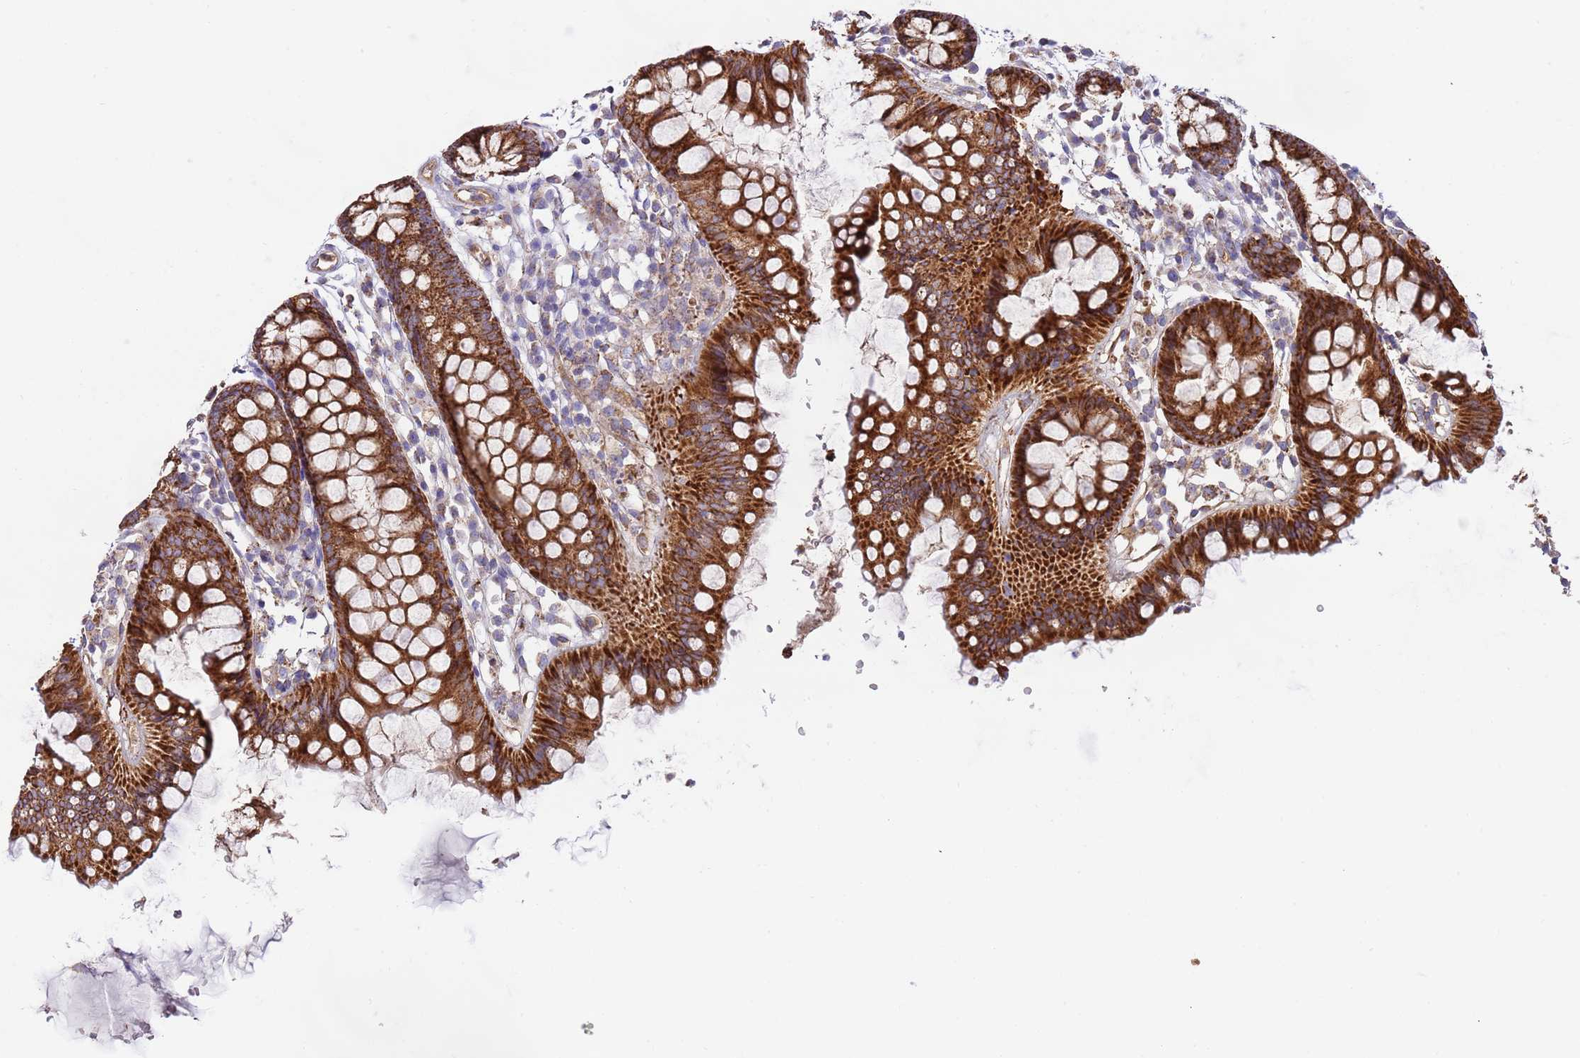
{"staining": {"intensity": "moderate", "quantity": ">75%", "location": "cytoplasmic/membranous"}, "tissue": "colon", "cell_type": "Endothelial cells", "image_type": "normal", "snomed": [{"axis": "morphology", "description": "Normal tissue, NOS"}, {"axis": "topography", "description": "Colon"}], "caption": "Immunohistochemistry of benign colon demonstrates medium levels of moderate cytoplasmic/membranous expression in approximately >75% of endothelial cells. The protein is shown in brown color, while the nuclei are stained blue.", "gene": "DOCK6", "patient": {"sex": "female", "age": 84}}